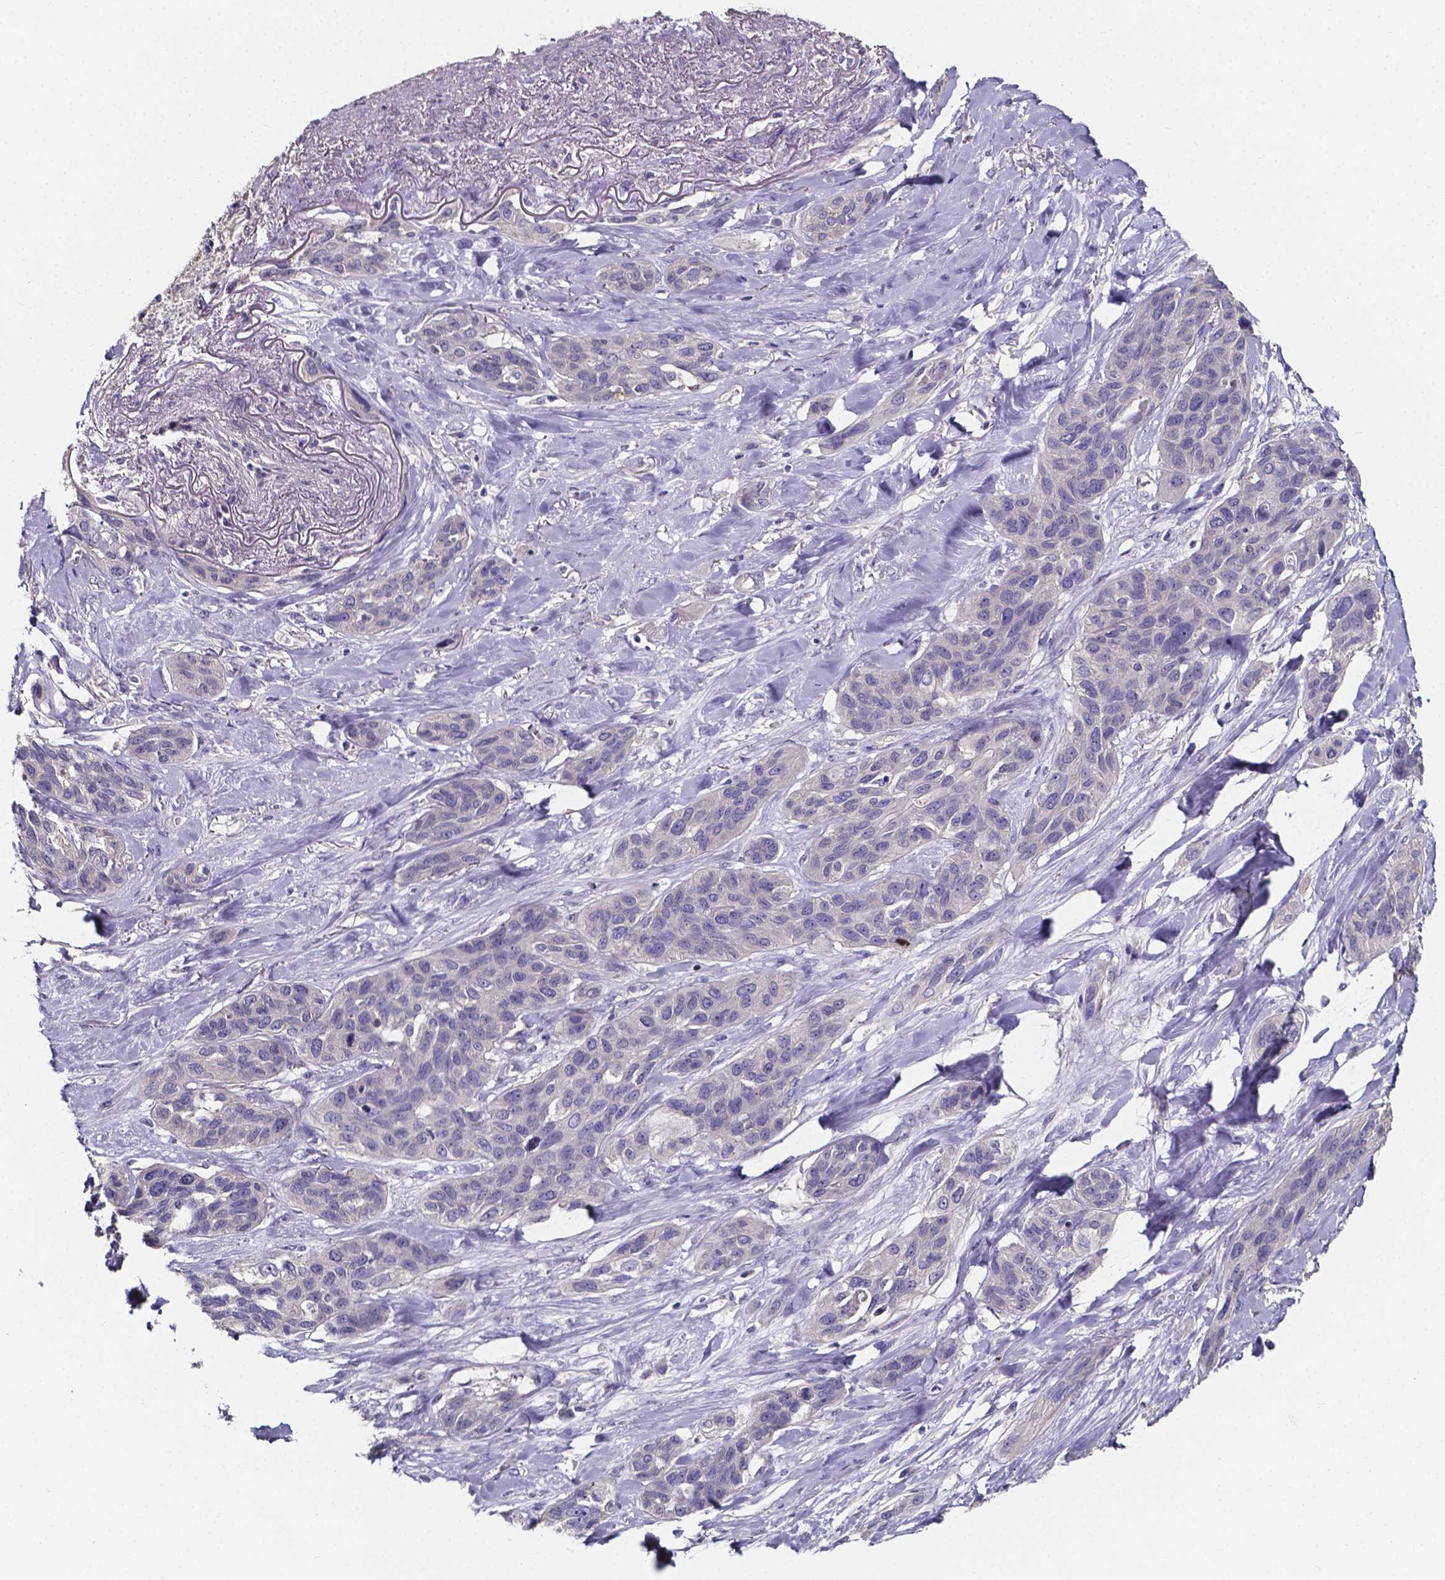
{"staining": {"intensity": "negative", "quantity": "none", "location": "none"}, "tissue": "lung cancer", "cell_type": "Tumor cells", "image_type": "cancer", "snomed": [{"axis": "morphology", "description": "Squamous cell carcinoma, NOS"}, {"axis": "topography", "description": "Lung"}], "caption": "Image shows no protein expression in tumor cells of lung squamous cell carcinoma tissue.", "gene": "THEMIS", "patient": {"sex": "female", "age": 70}}